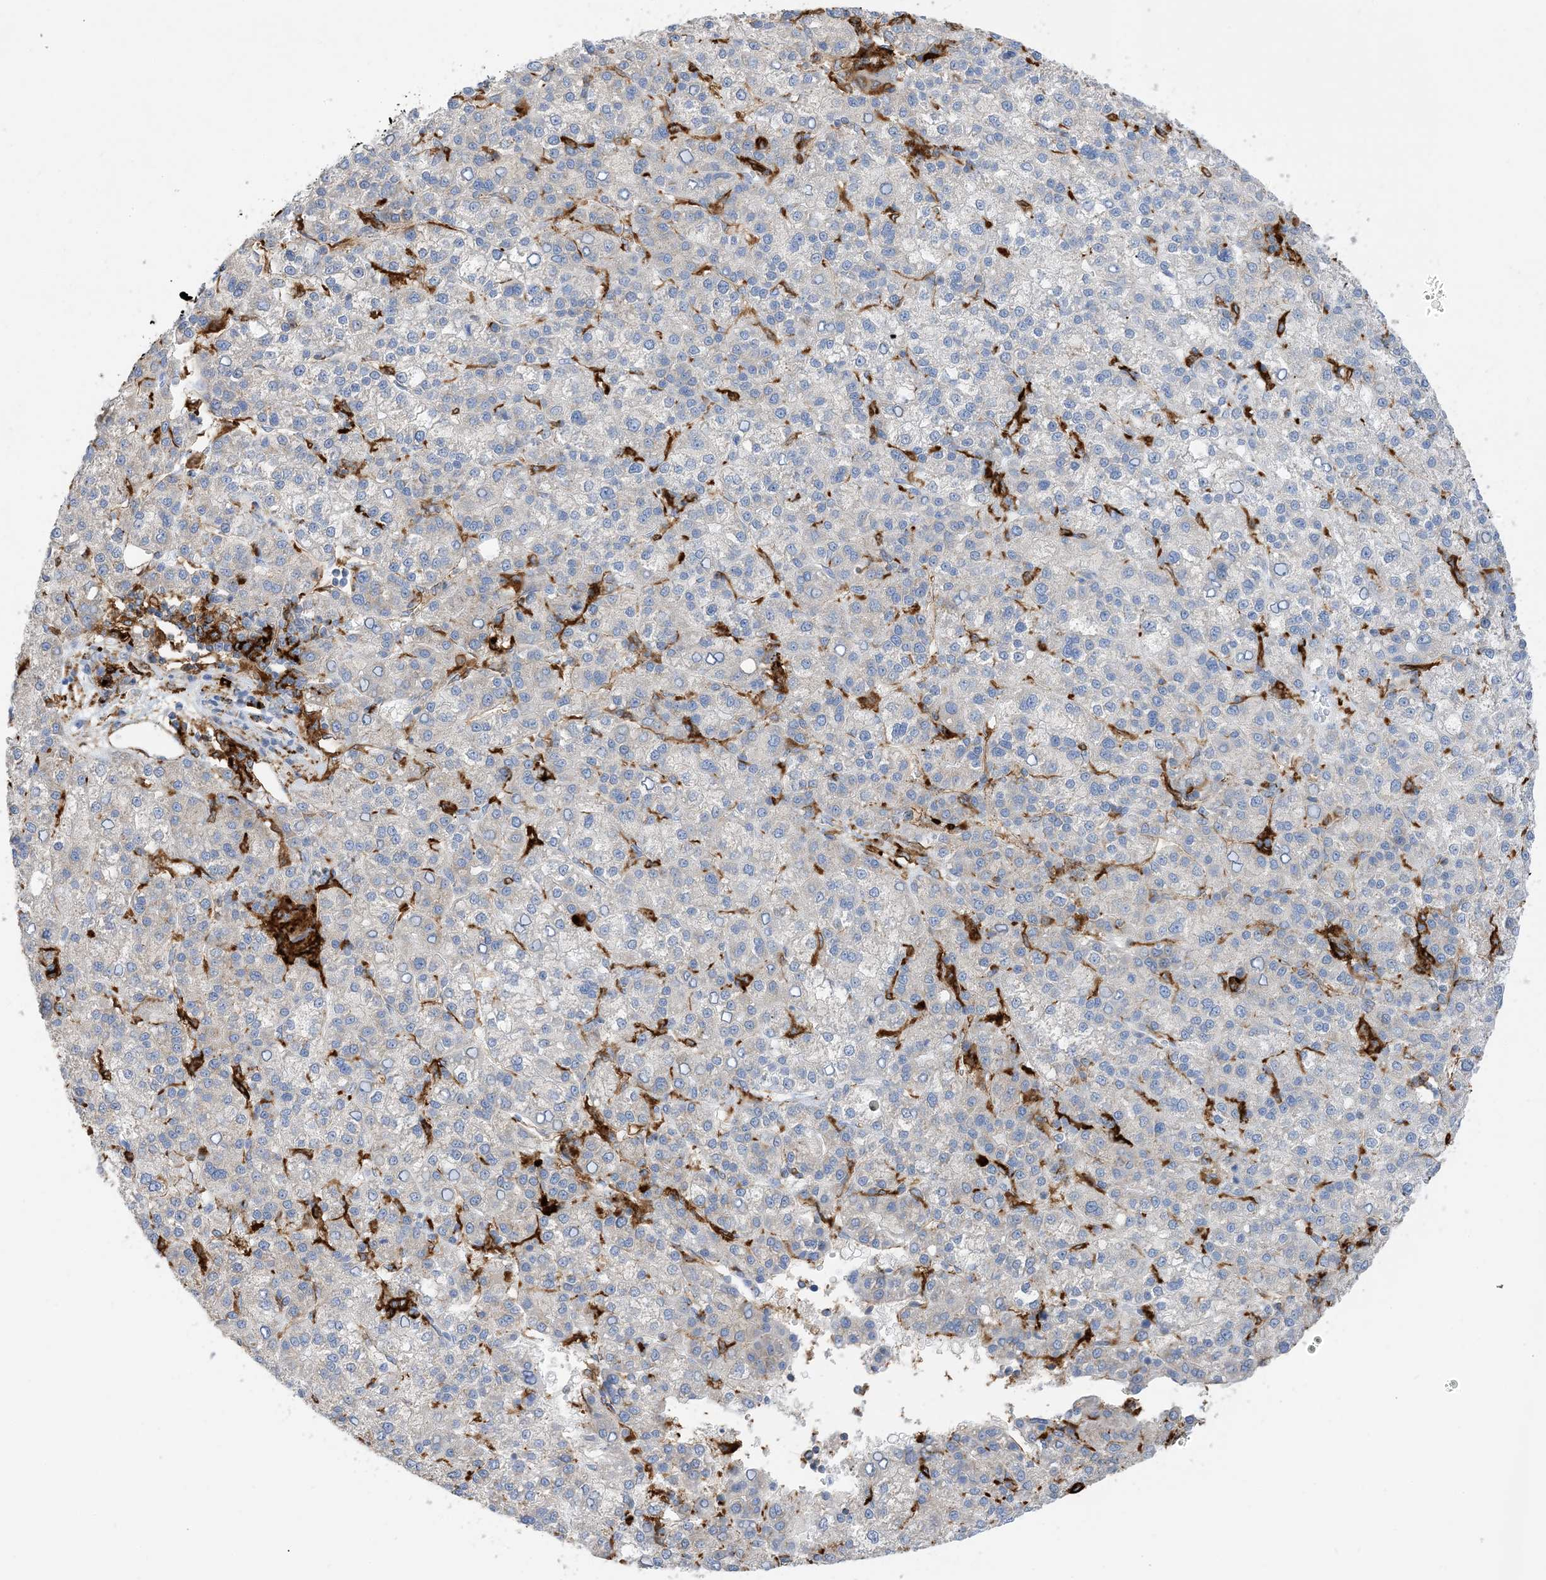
{"staining": {"intensity": "negative", "quantity": "none", "location": "none"}, "tissue": "liver cancer", "cell_type": "Tumor cells", "image_type": "cancer", "snomed": [{"axis": "morphology", "description": "Carcinoma, Hepatocellular, NOS"}, {"axis": "topography", "description": "Liver"}], "caption": "Protein analysis of liver cancer (hepatocellular carcinoma) displays no significant staining in tumor cells. The staining is performed using DAB brown chromogen with nuclei counter-stained in using hematoxylin.", "gene": "DPH3", "patient": {"sex": "female", "age": 58}}